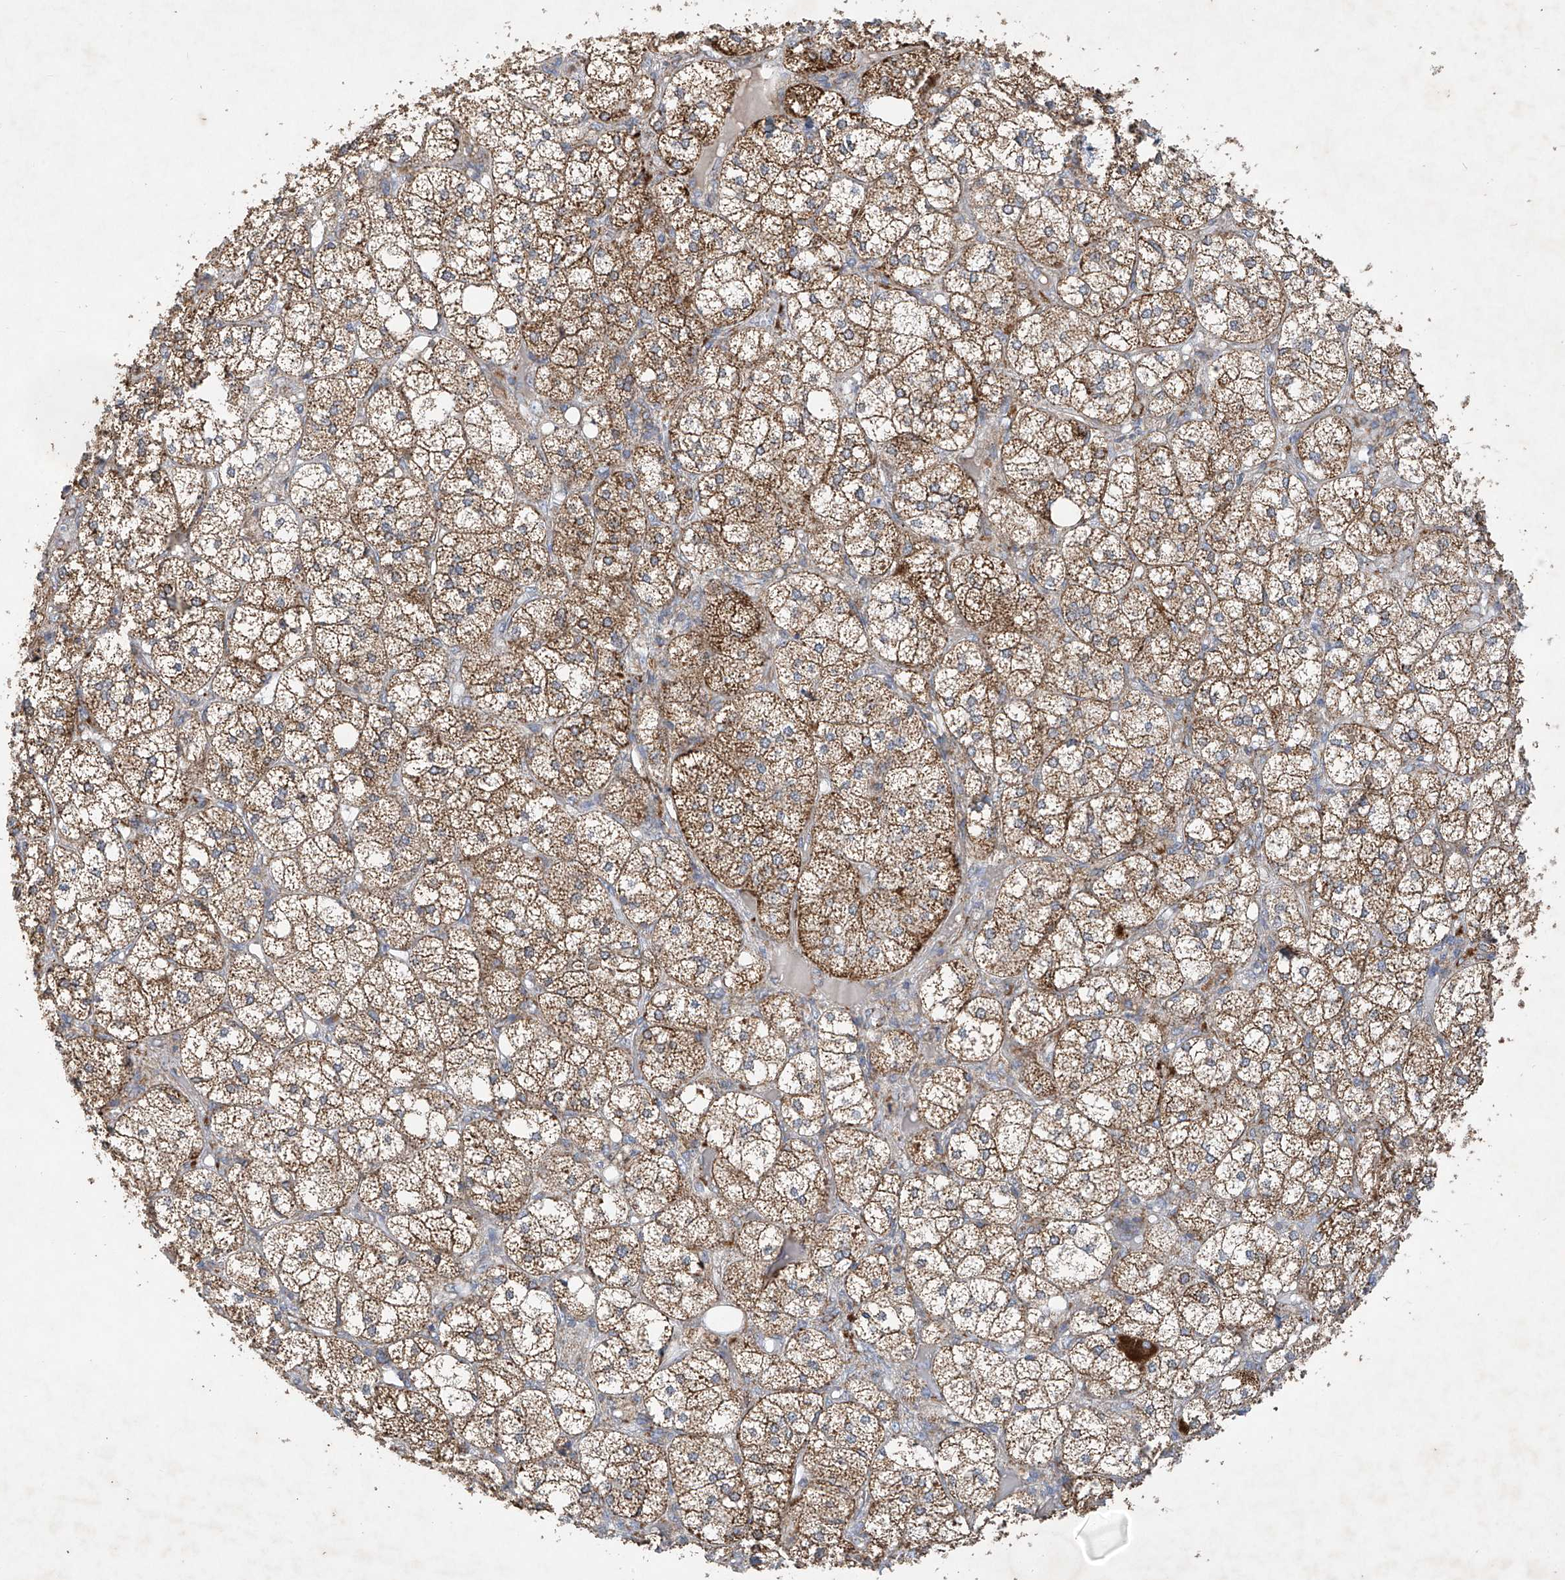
{"staining": {"intensity": "moderate", "quantity": ">75%", "location": "cytoplasmic/membranous"}, "tissue": "adrenal gland", "cell_type": "Glandular cells", "image_type": "normal", "snomed": [{"axis": "morphology", "description": "Normal tissue, NOS"}, {"axis": "topography", "description": "Adrenal gland"}], "caption": "A high-resolution histopathology image shows immunohistochemistry staining of benign adrenal gland, which shows moderate cytoplasmic/membranous positivity in approximately >75% of glandular cells. (brown staining indicates protein expression, while blue staining denotes nuclei).", "gene": "UQCC1", "patient": {"sex": "female", "age": 61}}